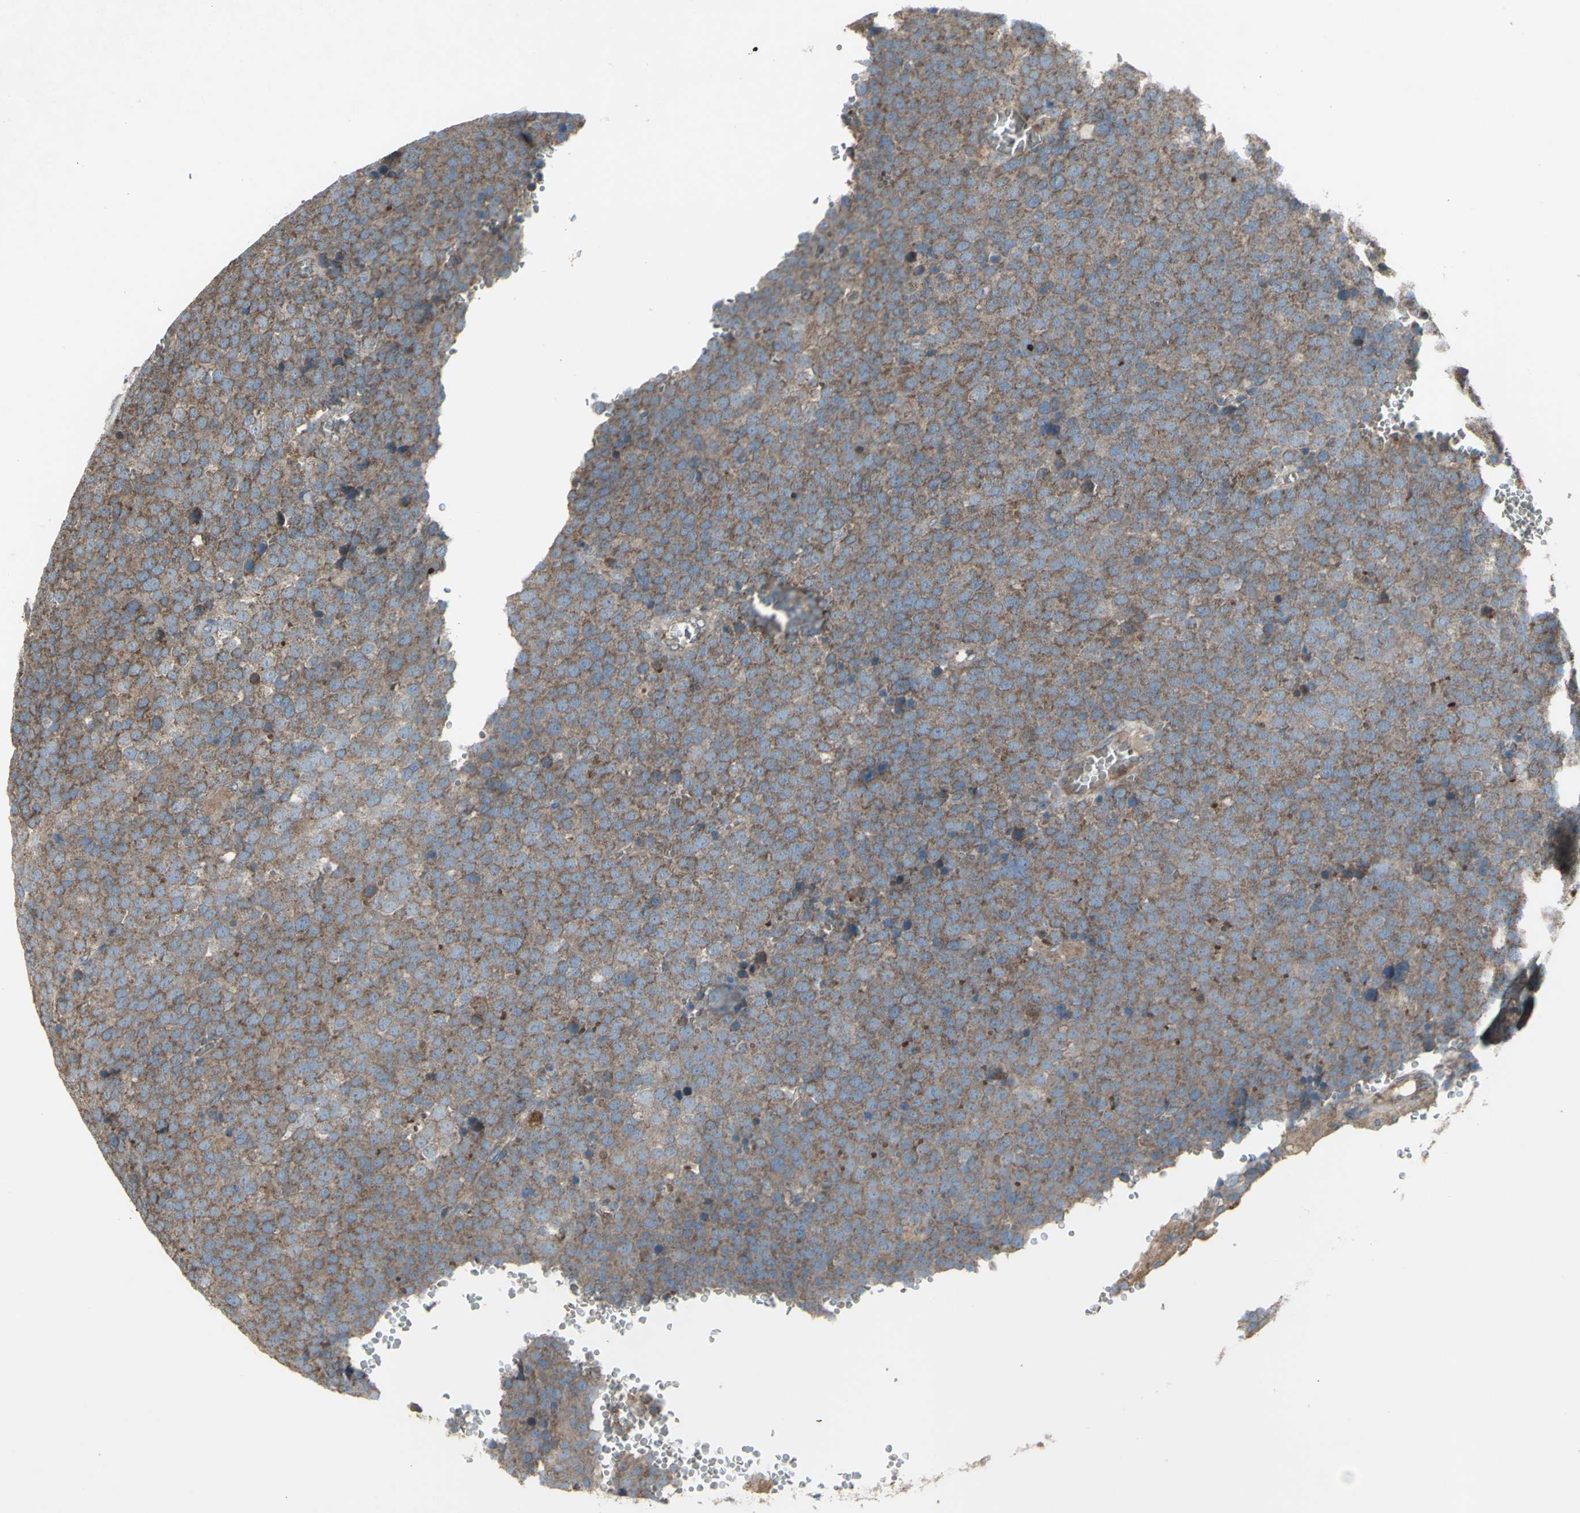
{"staining": {"intensity": "weak", "quantity": ">75%", "location": "cytoplasmic/membranous"}, "tissue": "testis cancer", "cell_type": "Tumor cells", "image_type": "cancer", "snomed": [{"axis": "morphology", "description": "Seminoma, NOS"}, {"axis": "topography", "description": "Testis"}], "caption": "This image reveals testis cancer (seminoma) stained with immunohistochemistry to label a protein in brown. The cytoplasmic/membranous of tumor cells show weak positivity for the protein. Nuclei are counter-stained blue.", "gene": "SHC1", "patient": {"sex": "male", "age": 71}}